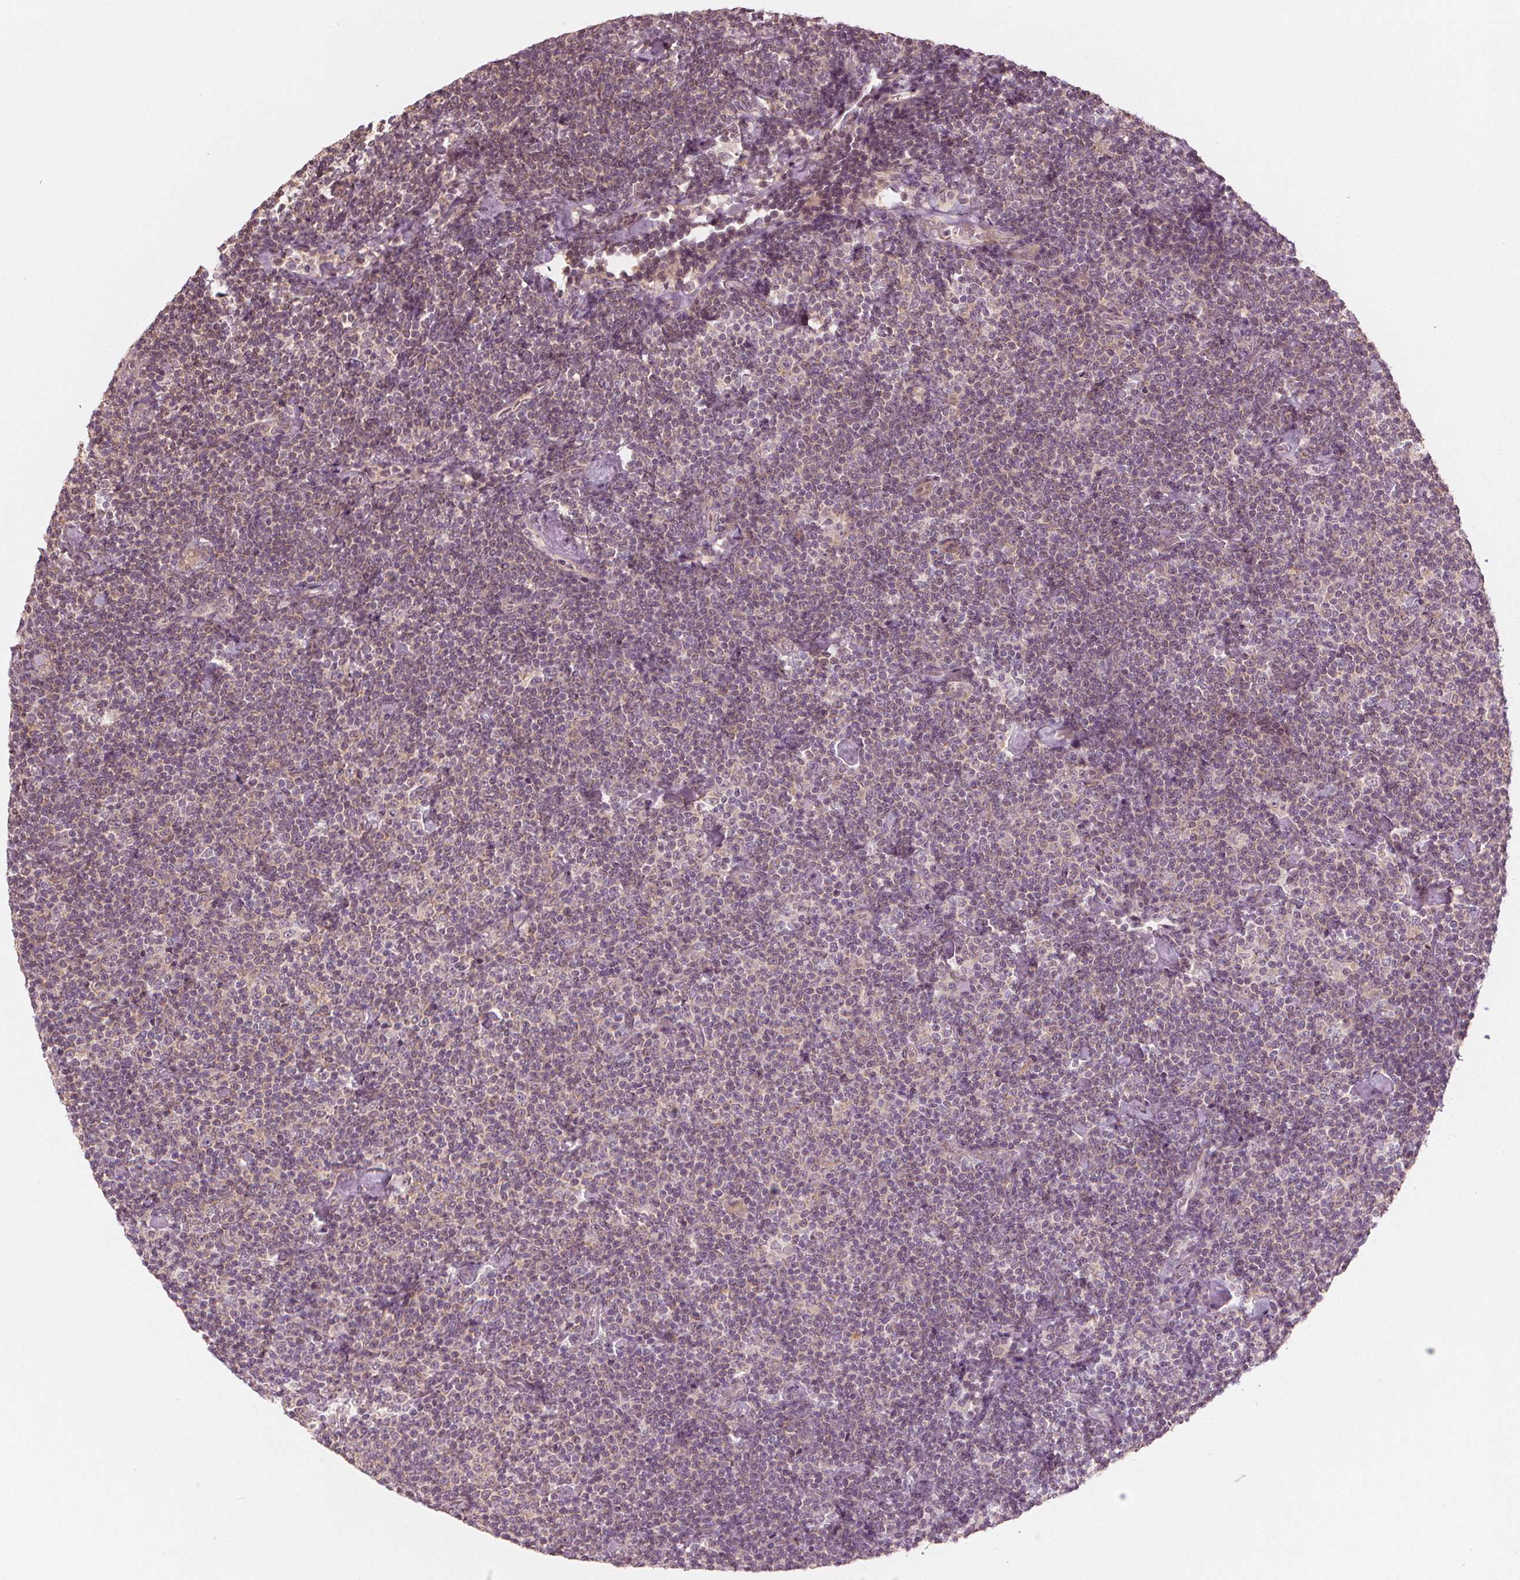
{"staining": {"intensity": "negative", "quantity": "none", "location": "none"}, "tissue": "lymphoma", "cell_type": "Tumor cells", "image_type": "cancer", "snomed": [{"axis": "morphology", "description": "Malignant lymphoma, non-Hodgkin's type, Low grade"}, {"axis": "topography", "description": "Lymph node"}], "caption": "An immunohistochemistry micrograph of lymphoma is shown. There is no staining in tumor cells of lymphoma.", "gene": "CLBA1", "patient": {"sex": "male", "age": 81}}